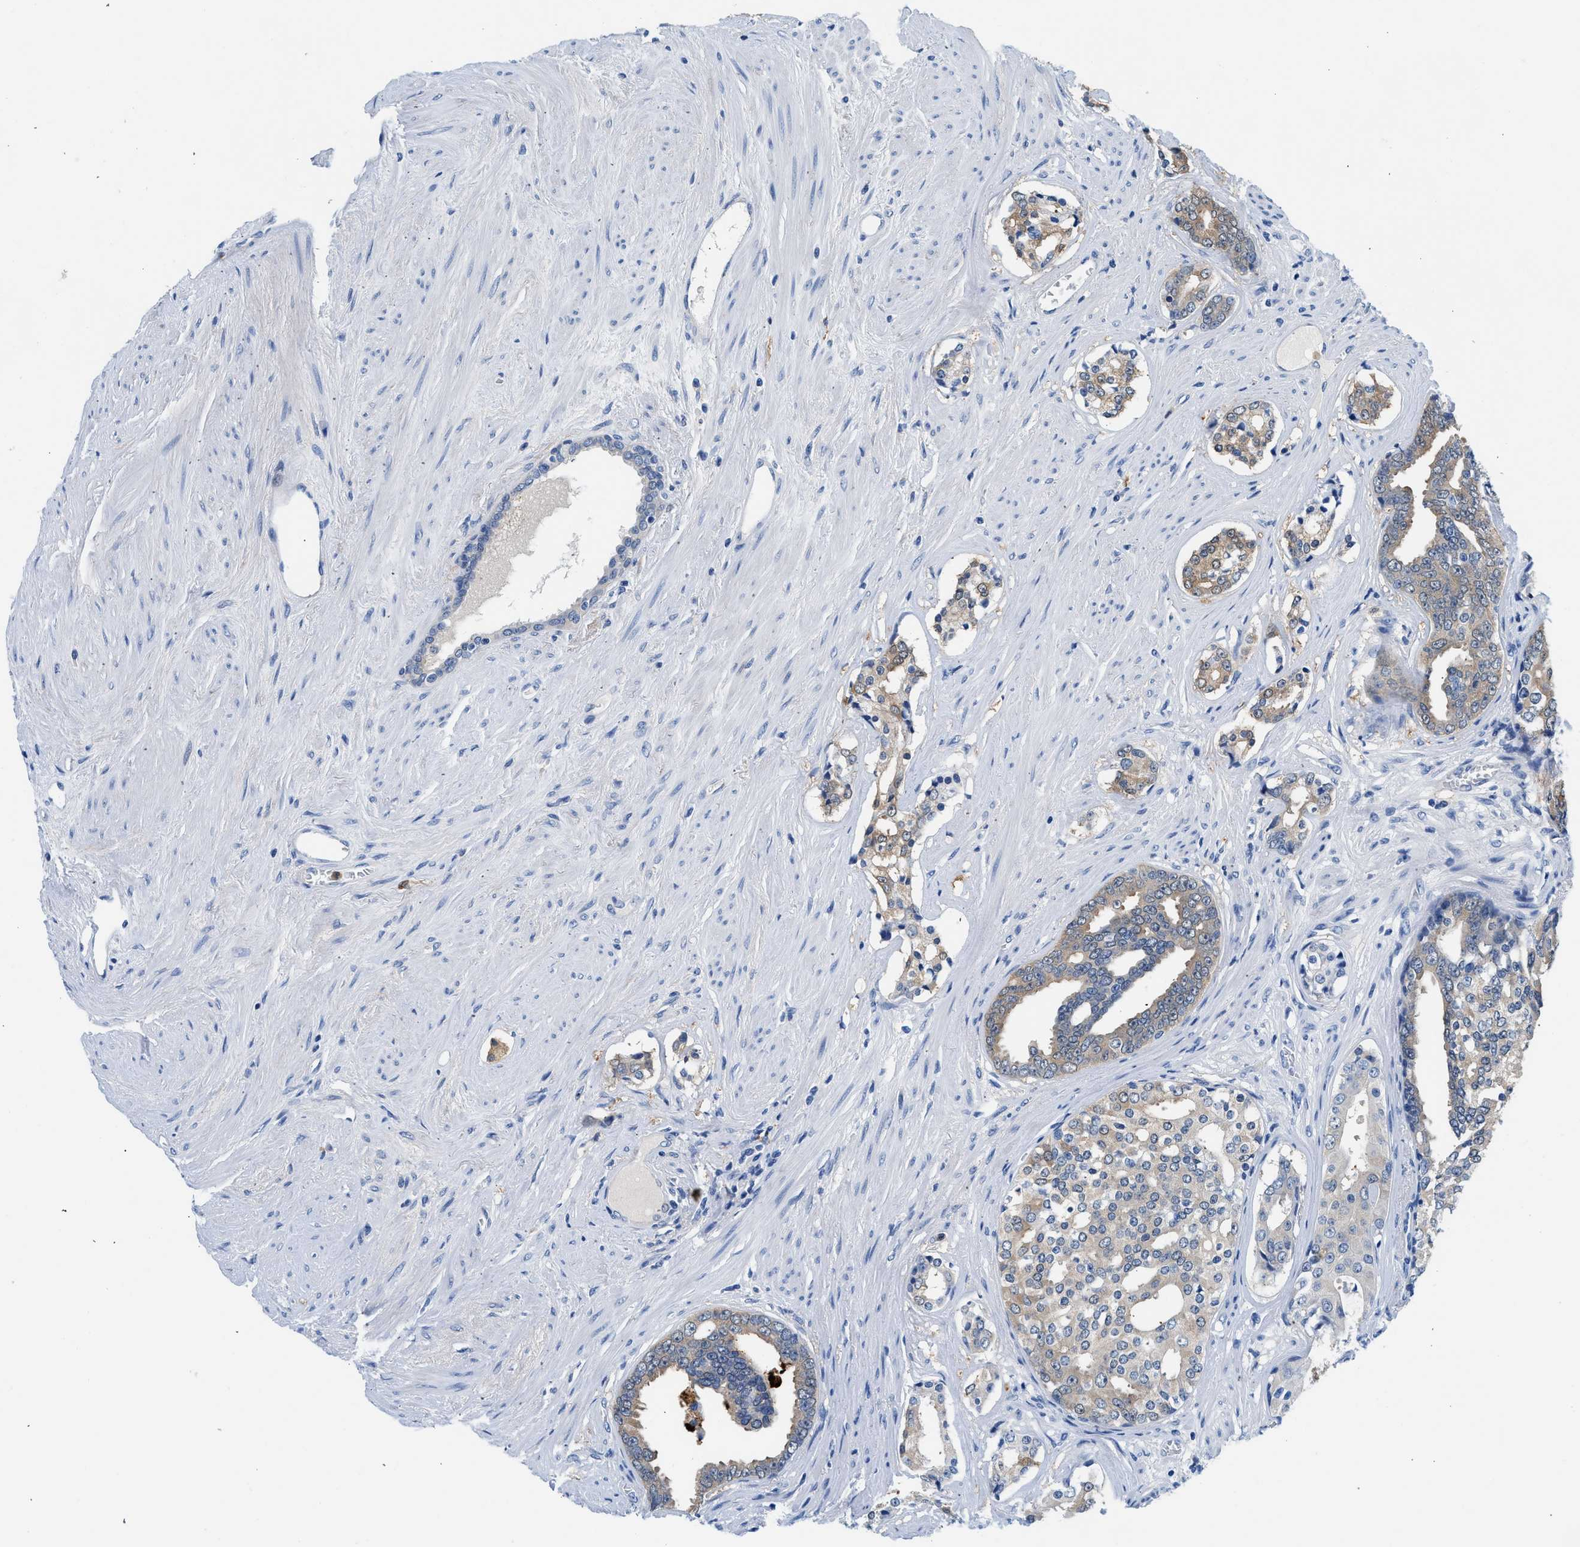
{"staining": {"intensity": "weak", "quantity": "25%-75%", "location": "cytoplasmic/membranous"}, "tissue": "prostate cancer", "cell_type": "Tumor cells", "image_type": "cancer", "snomed": [{"axis": "morphology", "description": "Adenocarcinoma, High grade"}, {"axis": "topography", "description": "Prostate"}], "caption": "Immunohistochemistry (IHC) micrograph of neoplastic tissue: adenocarcinoma (high-grade) (prostate) stained using immunohistochemistry demonstrates low levels of weak protein expression localized specifically in the cytoplasmic/membranous of tumor cells, appearing as a cytoplasmic/membranous brown color.", "gene": "FADS6", "patient": {"sex": "male", "age": 71}}